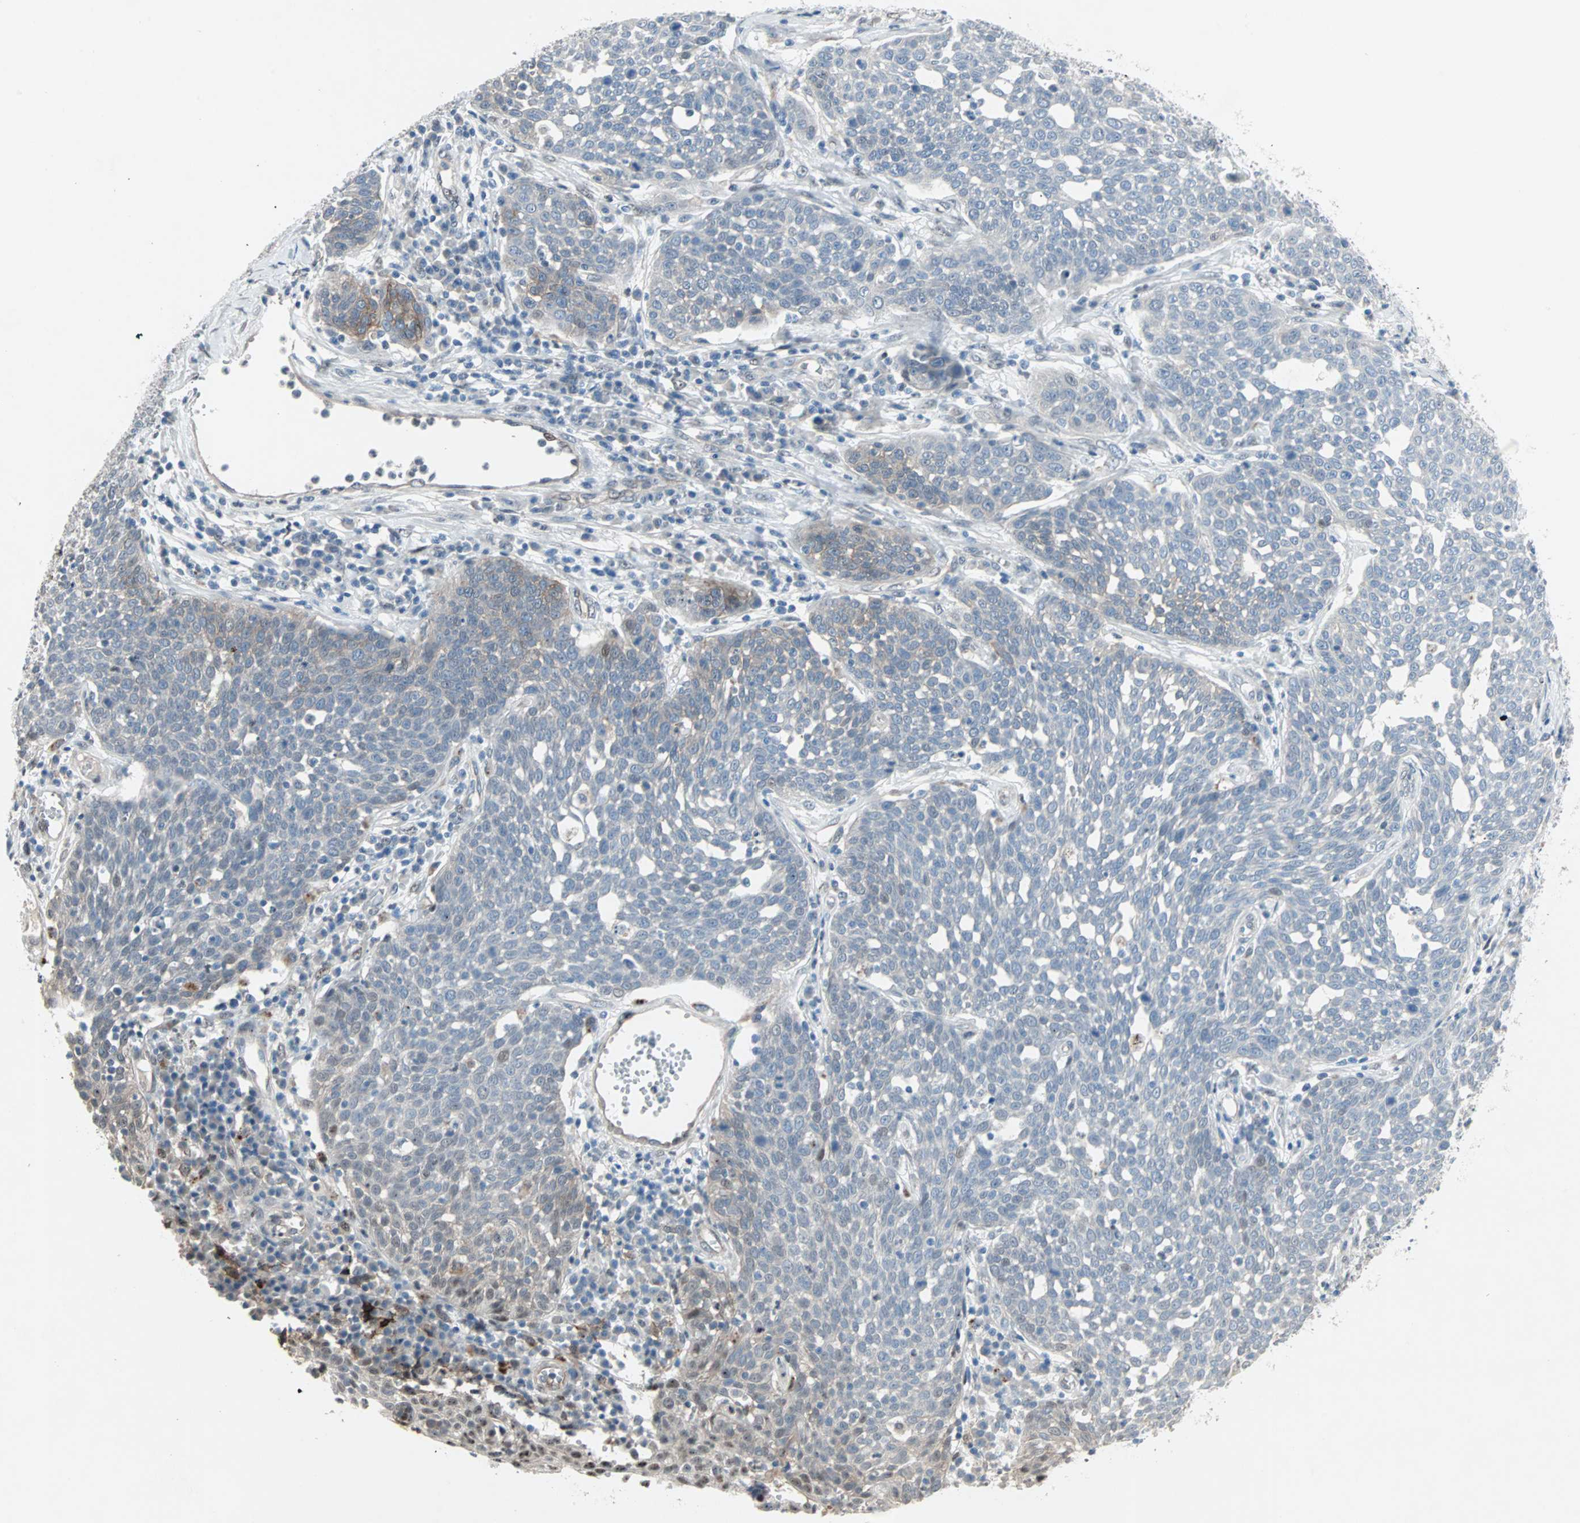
{"staining": {"intensity": "moderate", "quantity": "<25%", "location": "cytoplasmic/membranous"}, "tissue": "cervical cancer", "cell_type": "Tumor cells", "image_type": "cancer", "snomed": [{"axis": "morphology", "description": "Squamous cell carcinoma, NOS"}, {"axis": "topography", "description": "Cervix"}], "caption": "Squamous cell carcinoma (cervical) stained with IHC displays moderate cytoplasmic/membranous positivity in approximately <25% of tumor cells.", "gene": "CAND2", "patient": {"sex": "female", "age": 34}}